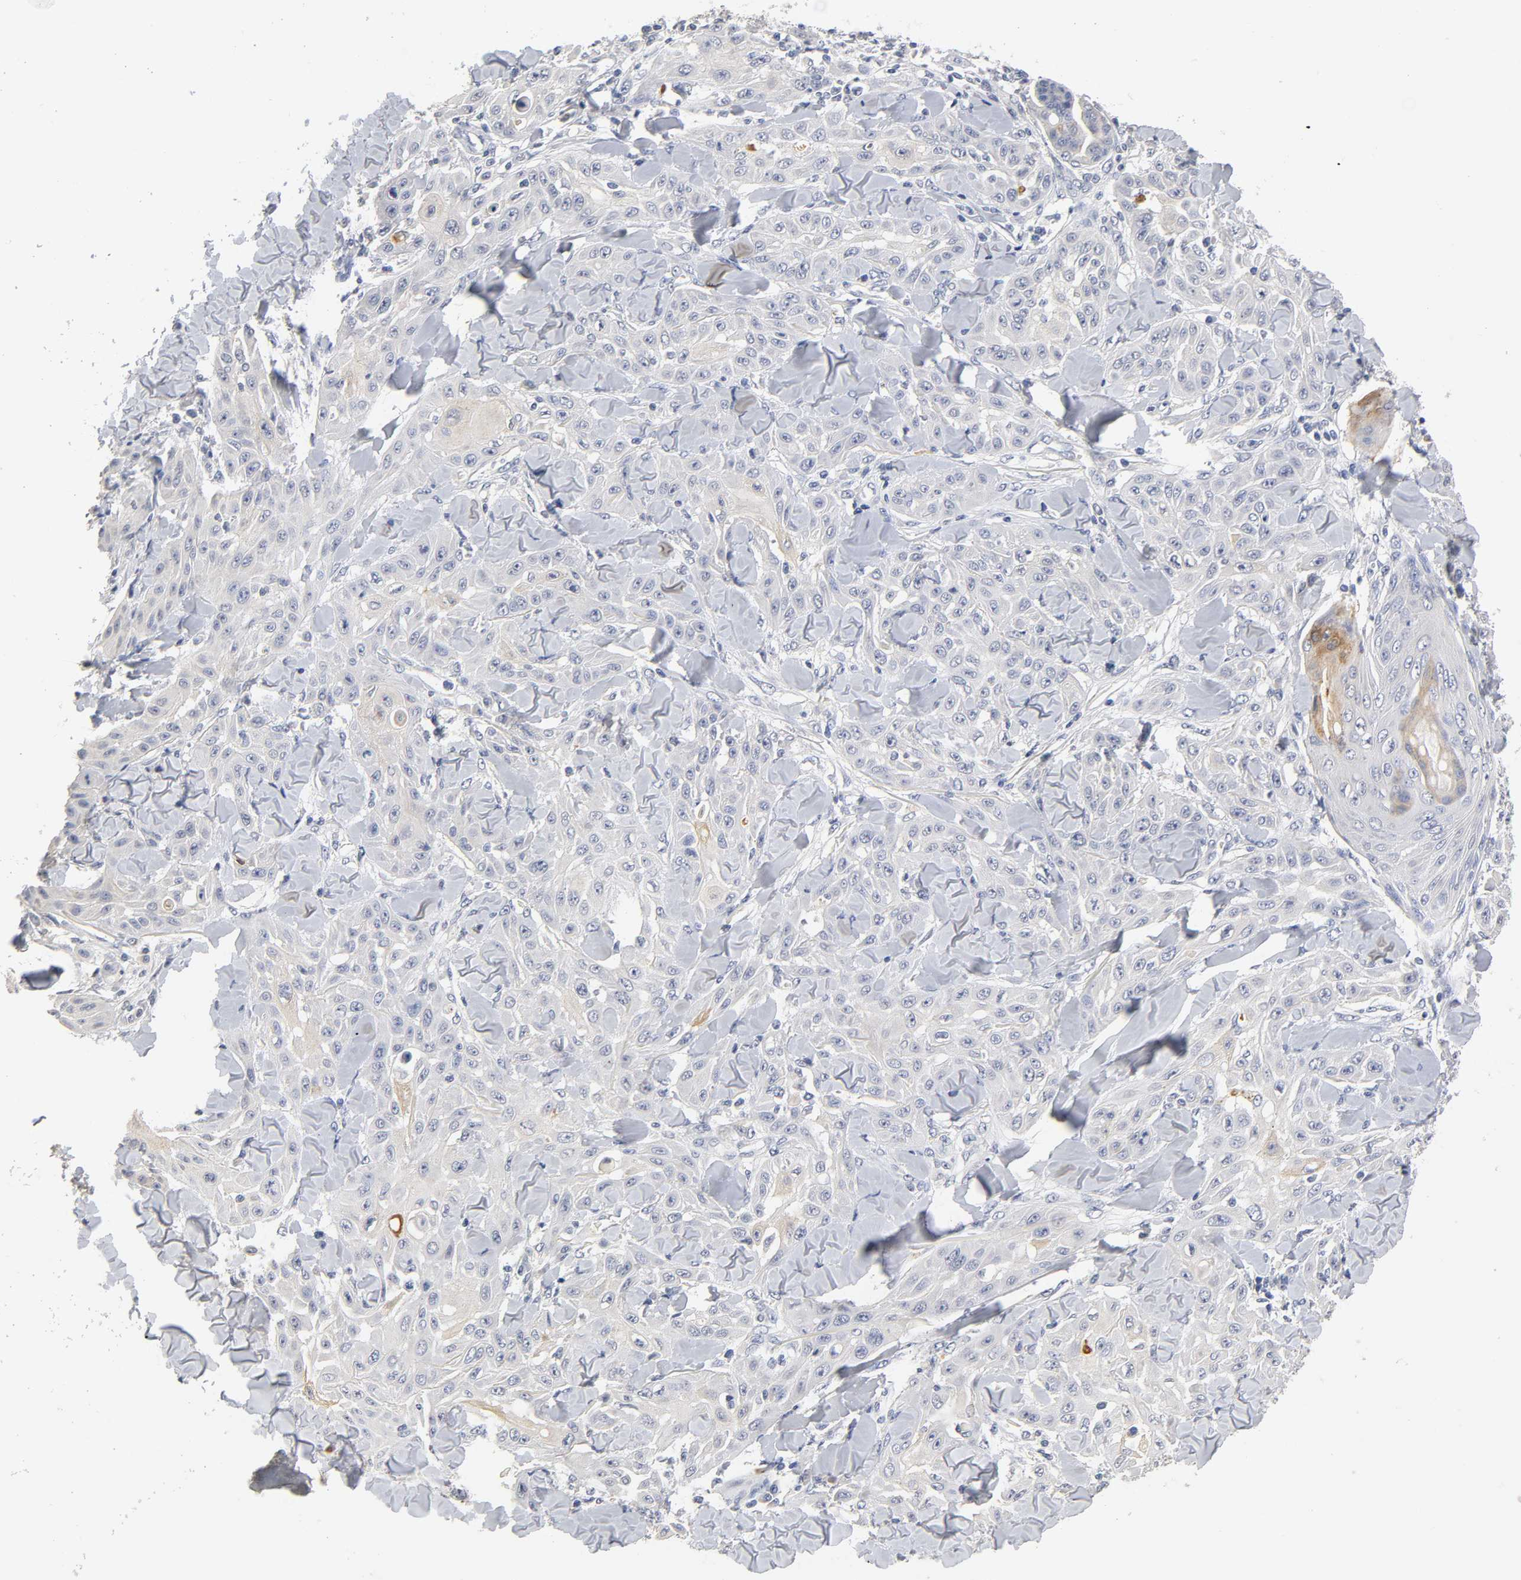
{"staining": {"intensity": "strong", "quantity": "<25%", "location": "cytoplasmic/membranous"}, "tissue": "skin cancer", "cell_type": "Tumor cells", "image_type": "cancer", "snomed": [{"axis": "morphology", "description": "Squamous cell carcinoma, NOS"}, {"axis": "topography", "description": "Skin"}], "caption": "Human skin squamous cell carcinoma stained for a protein (brown) demonstrates strong cytoplasmic/membranous positive positivity in about <25% of tumor cells.", "gene": "OVOL1", "patient": {"sex": "male", "age": 24}}